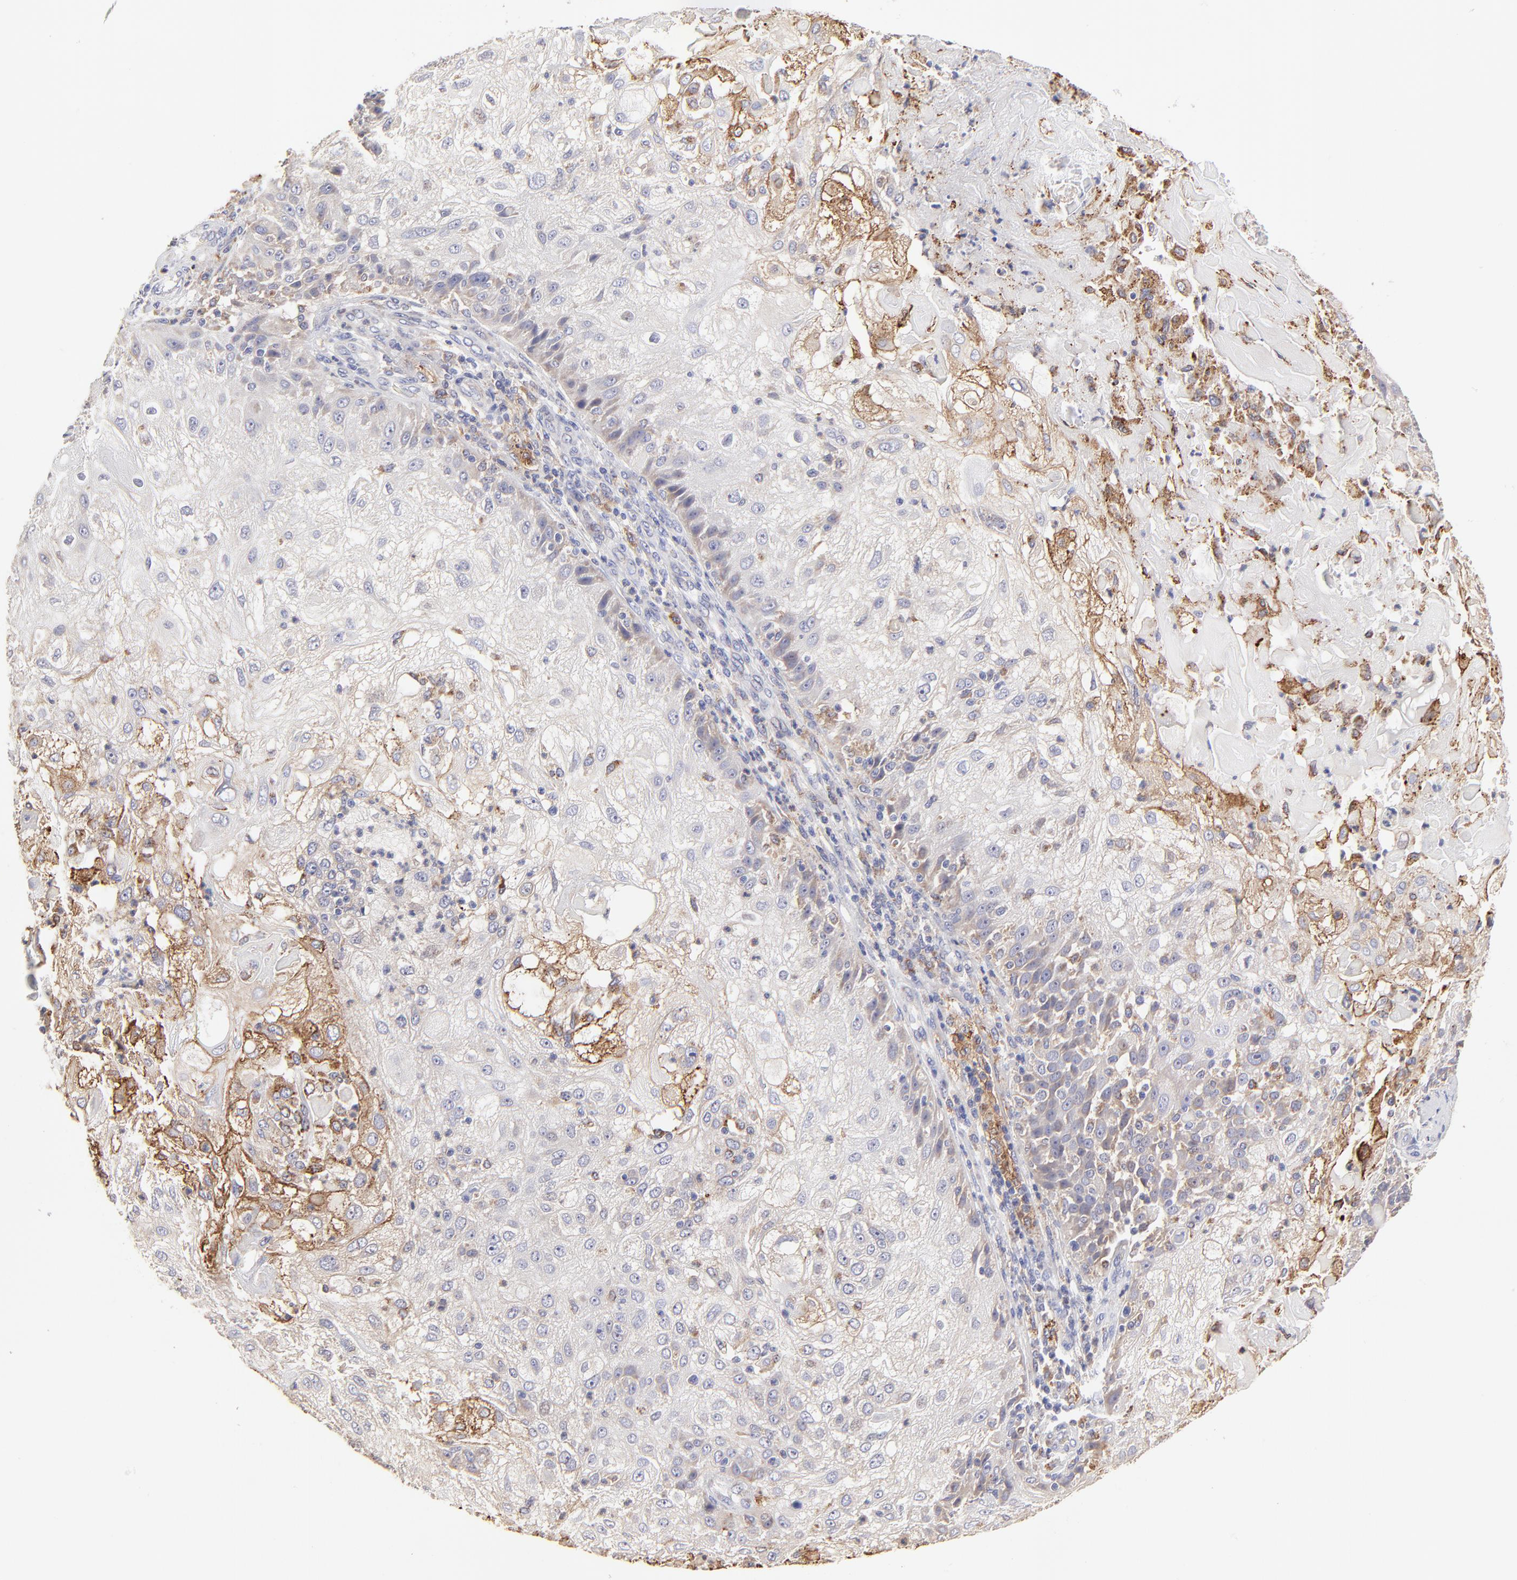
{"staining": {"intensity": "moderate", "quantity": "25%-75%", "location": "cytoplasmic/membranous"}, "tissue": "skin cancer", "cell_type": "Tumor cells", "image_type": "cancer", "snomed": [{"axis": "morphology", "description": "Normal tissue, NOS"}, {"axis": "morphology", "description": "Squamous cell carcinoma, NOS"}, {"axis": "topography", "description": "Skin"}], "caption": "Immunohistochemistry image of human skin cancer (squamous cell carcinoma) stained for a protein (brown), which shows medium levels of moderate cytoplasmic/membranous expression in about 25%-75% of tumor cells.", "gene": "GCSAM", "patient": {"sex": "female", "age": 83}}